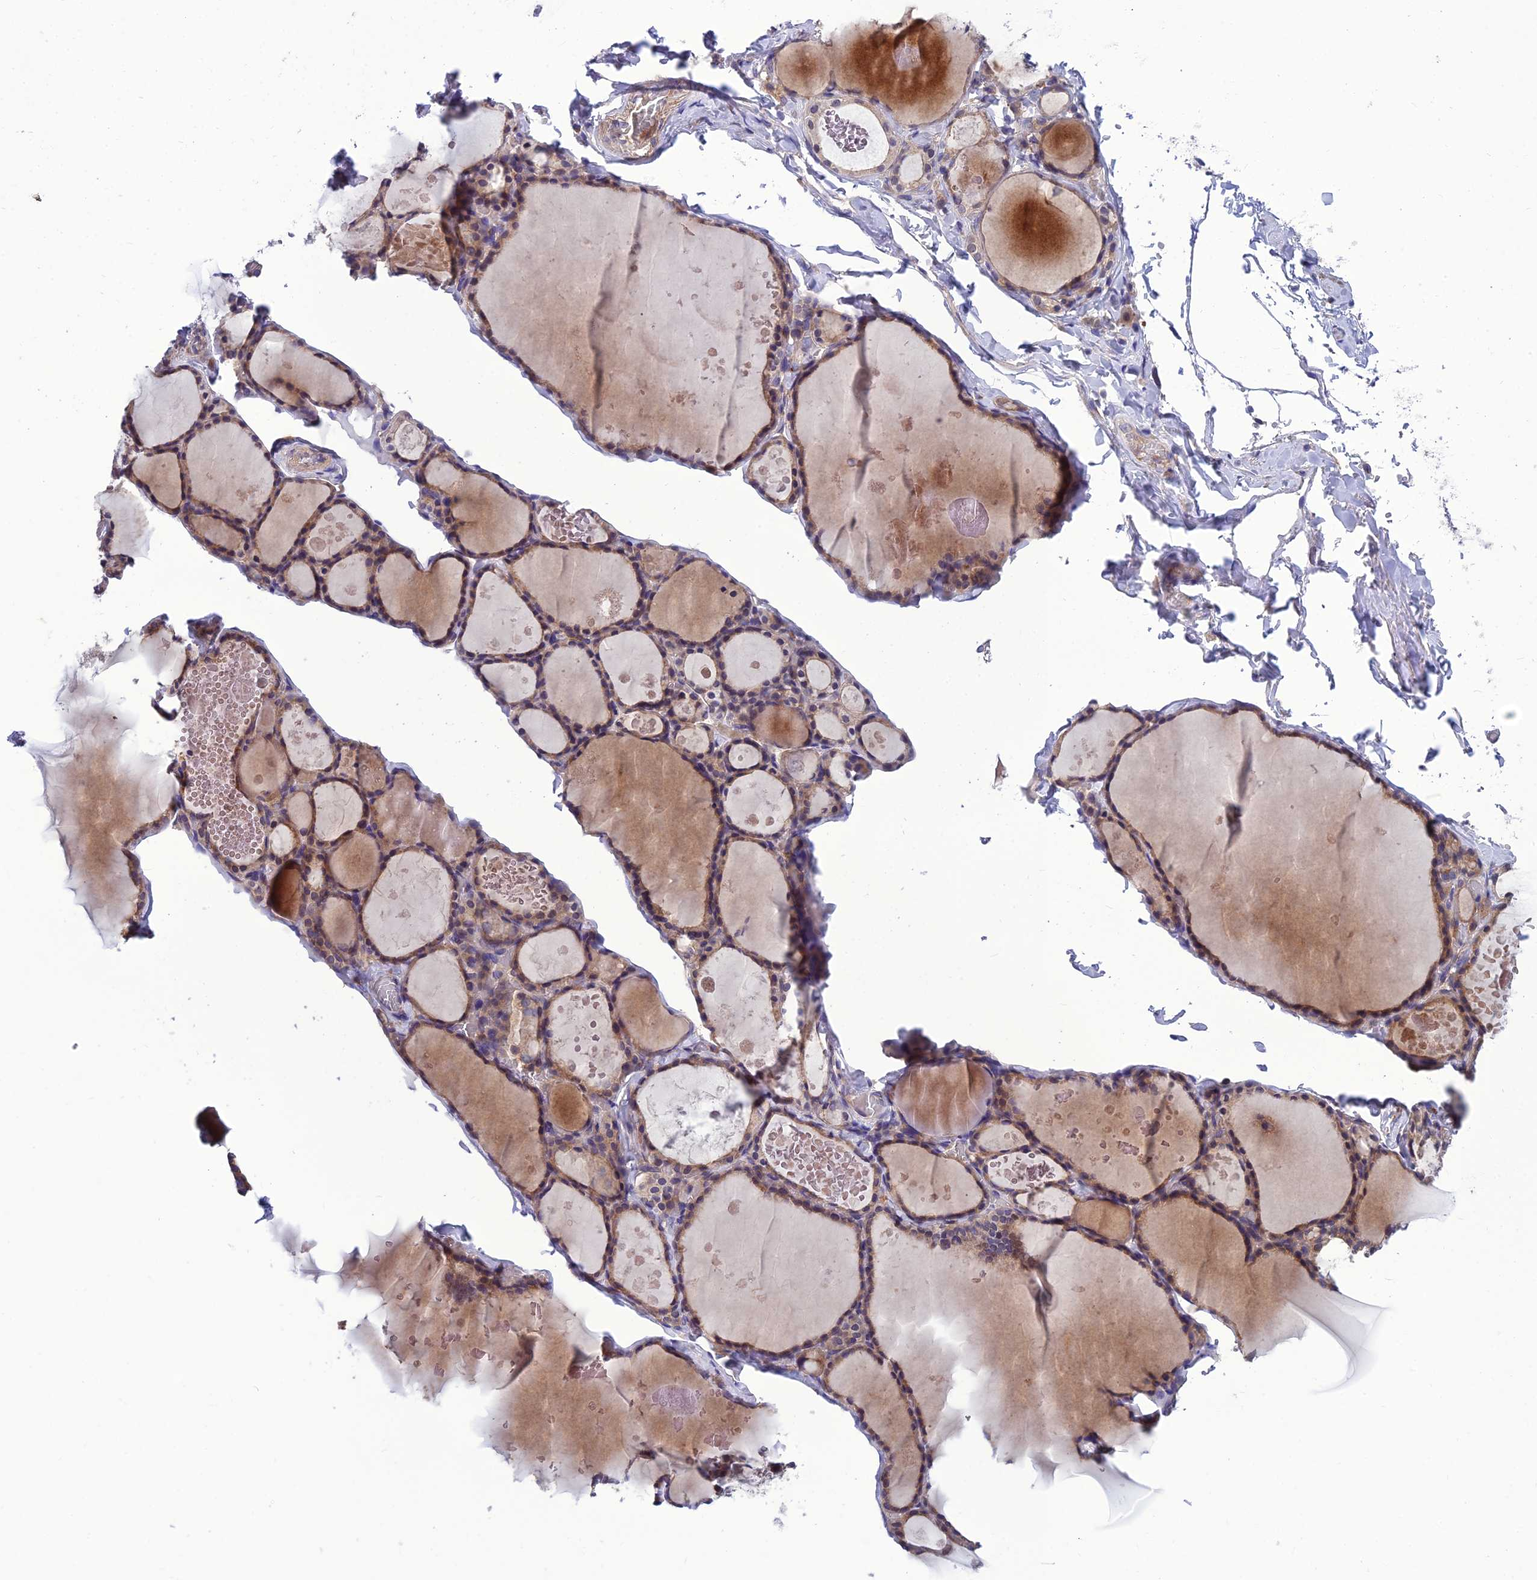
{"staining": {"intensity": "moderate", "quantity": "25%-75%", "location": "cytoplasmic/membranous"}, "tissue": "thyroid gland", "cell_type": "Glandular cells", "image_type": "normal", "snomed": [{"axis": "morphology", "description": "Normal tissue, NOS"}, {"axis": "topography", "description": "Thyroid gland"}], "caption": "DAB (3,3'-diaminobenzidine) immunohistochemical staining of benign human thyroid gland displays moderate cytoplasmic/membranous protein expression in about 25%-75% of glandular cells.", "gene": "UMAD1", "patient": {"sex": "male", "age": 56}}